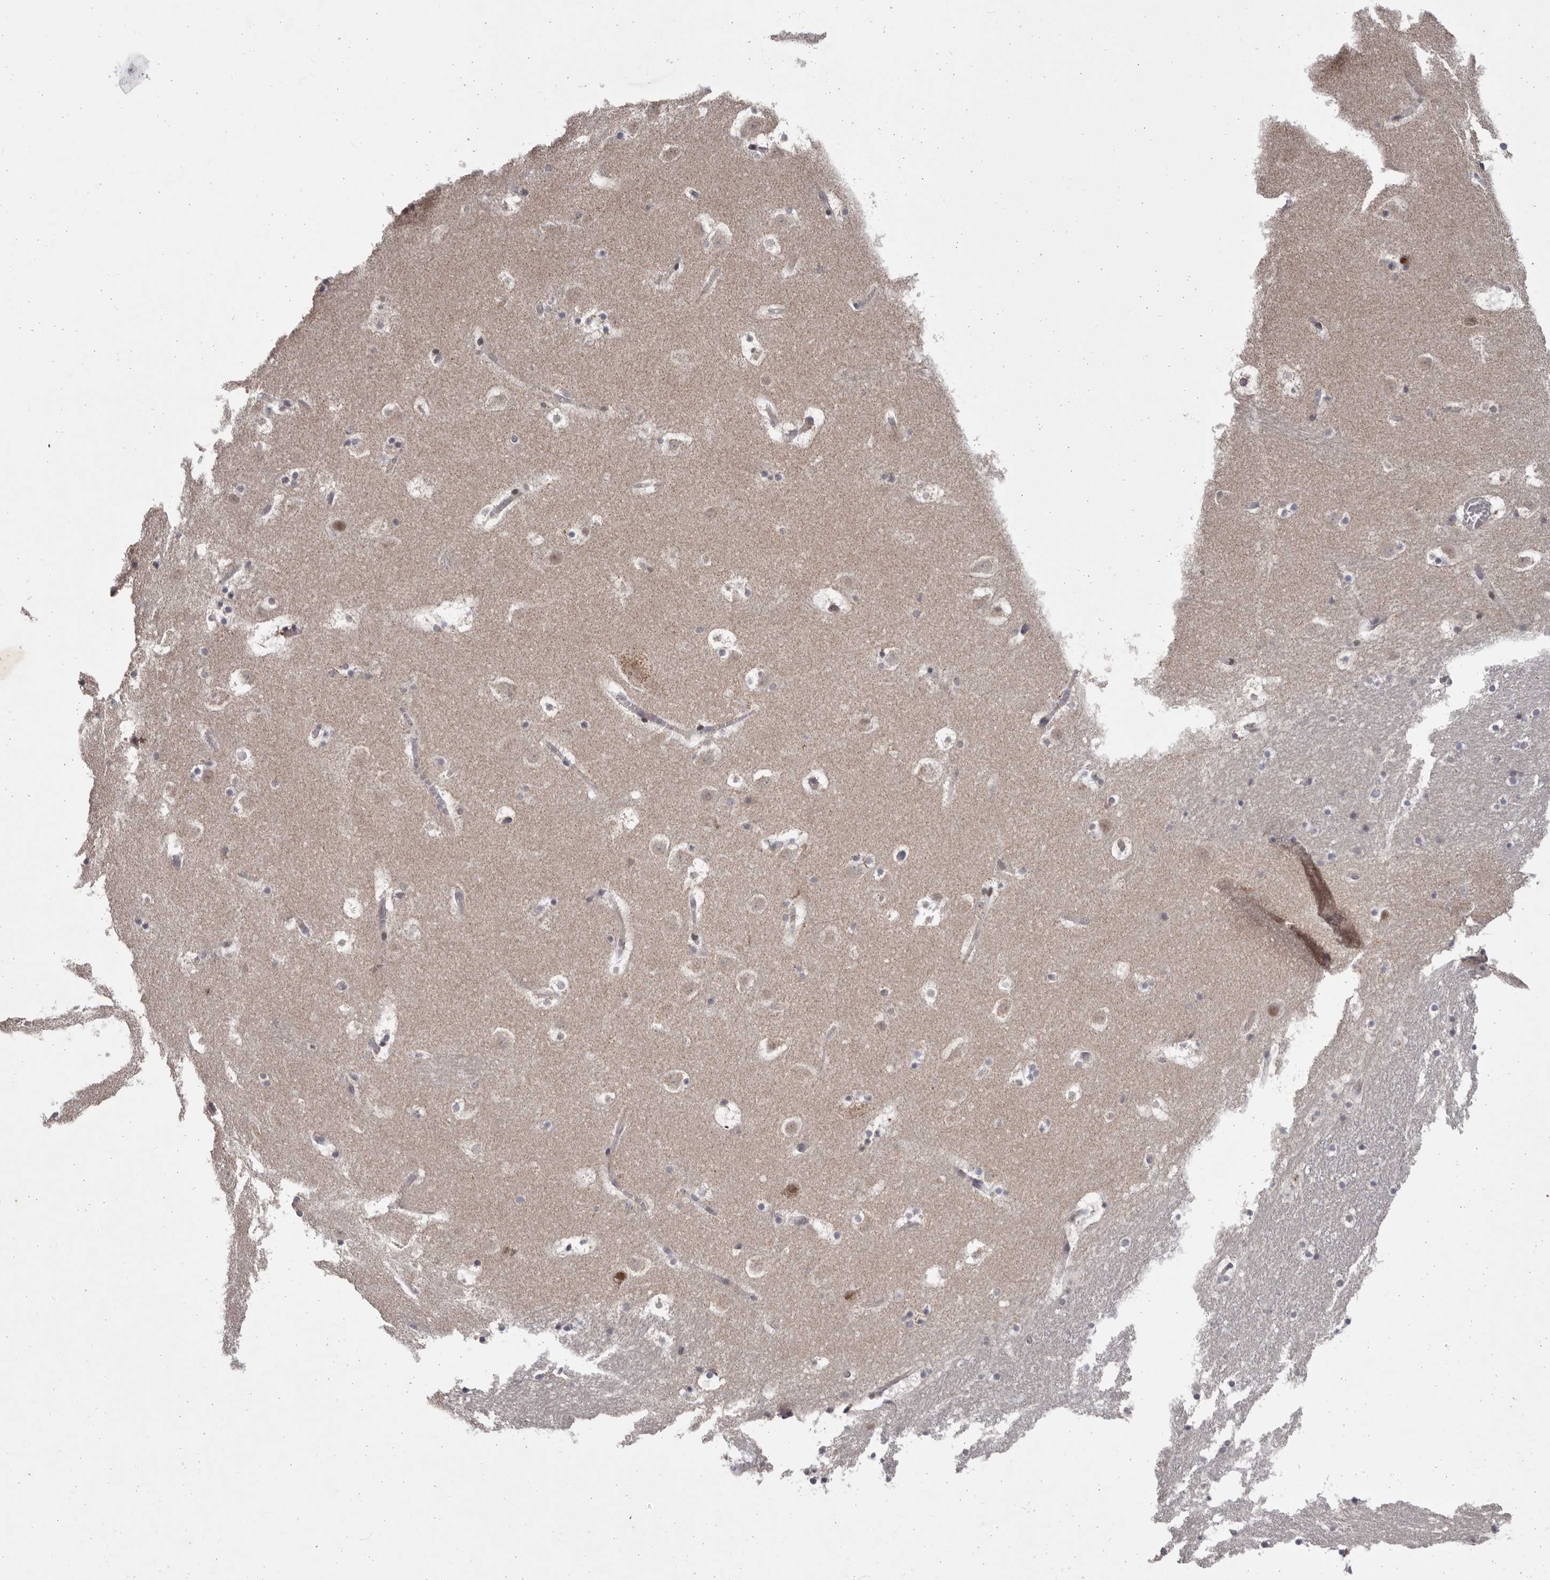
{"staining": {"intensity": "negative", "quantity": "none", "location": "none"}, "tissue": "caudate", "cell_type": "Glial cells", "image_type": "normal", "snomed": [{"axis": "morphology", "description": "Normal tissue, NOS"}, {"axis": "topography", "description": "Lateral ventricle wall"}], "caption": "Immunohistochemical staining of normal caudate displays no significant expression in glial cells.", "gene": "C17orf99", "patient": {"sex": "male", "age": 45}}